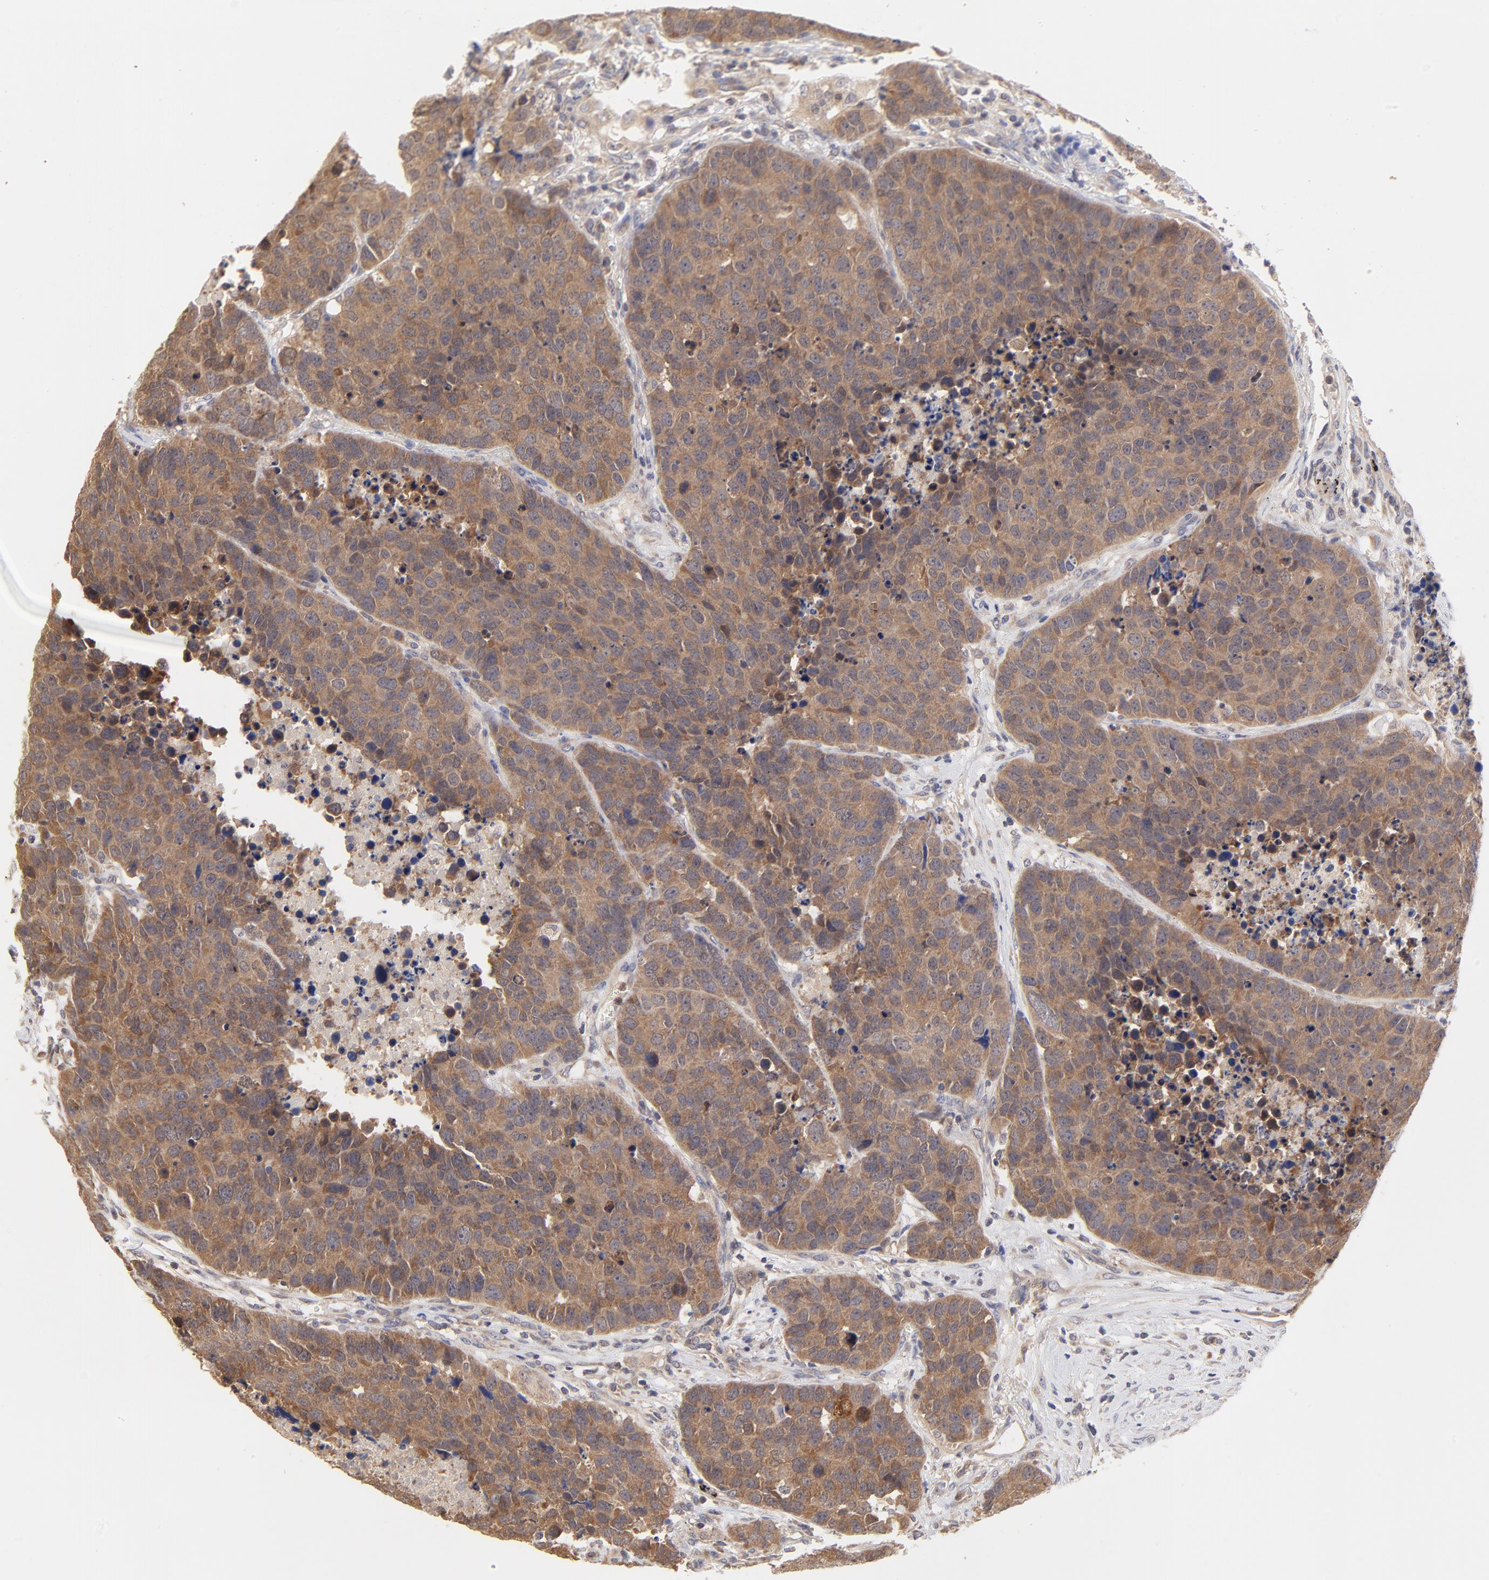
{"staining": {"intensity": "strong", "quantity": ">75%", "location": "cytoplasmic/membranous"}, "tissue": "carcinoid", "cell_type": "Tumor cells", "image_type": "cancer", "snomed": [{"axis": "morphology", "description": "Carcinoid, malignant, NOS"}, {"axis": "topography", "description": "Lung"}], "caption": "Immunohistochemical staining of human malignant carcinoid shows high levels of strong cytoplasmic/membranous staining in approximately >75% of tumor cells.", "gene": "PCMT1", "patient": {"sex": "male", "age": 60}}